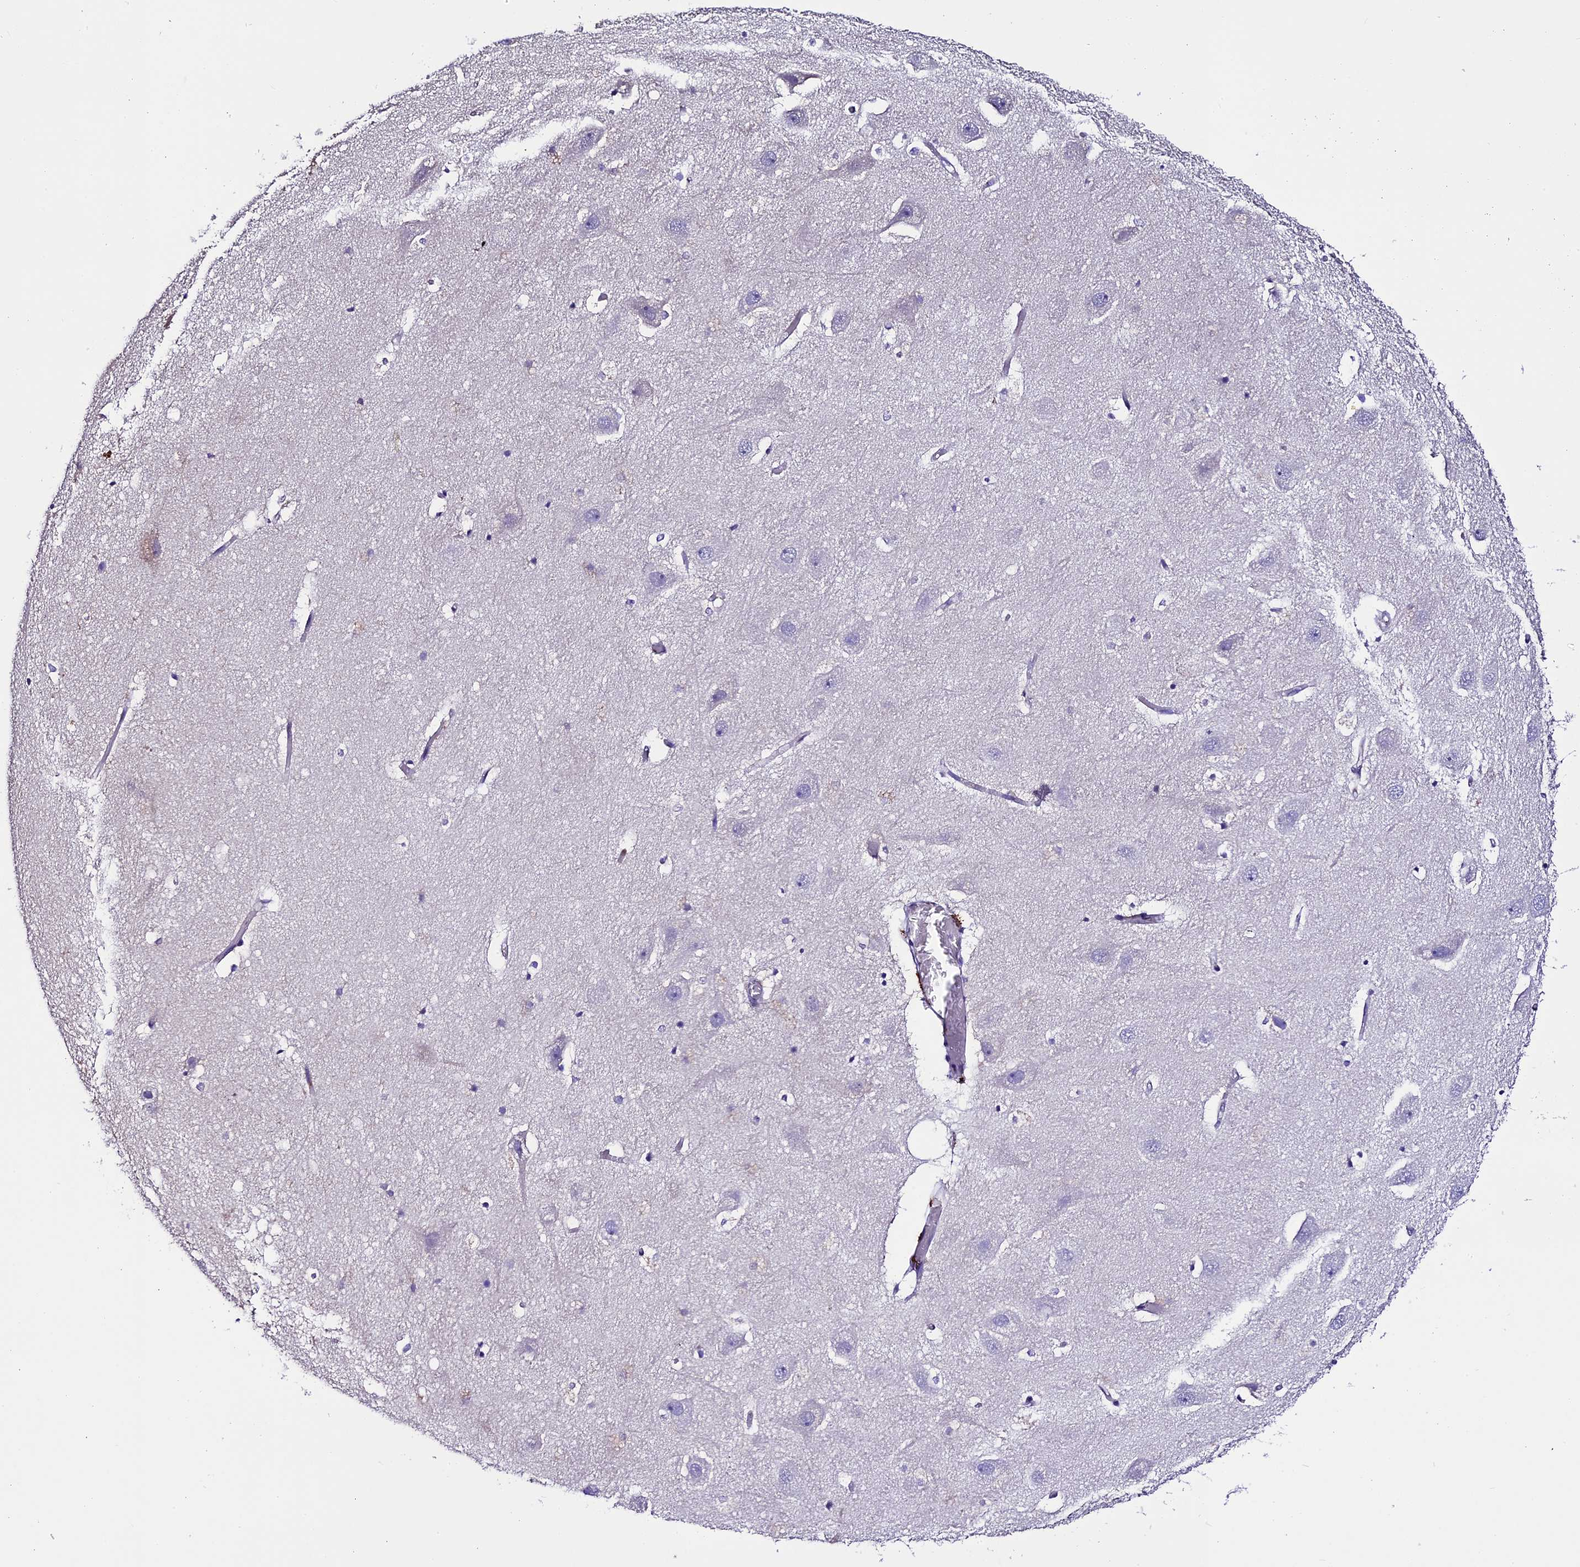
{"staining": {"intensity": "negative", "quantity": "none", "location": "none"}, "tissue": "hippocampus", "cell_type": "Glial cells", "image_type": "normal", "snomed": [{"axis": "morphology", "description": "Normal tissue, NOS"}, {"axis": "topography", "description": "Hippocampus"}], "caption": "Micrograph shows no protein positivity in glial cells of normal hippocampus.", "gene": "TCP11L2", "patient": {"sex": "female", "age": 52}}